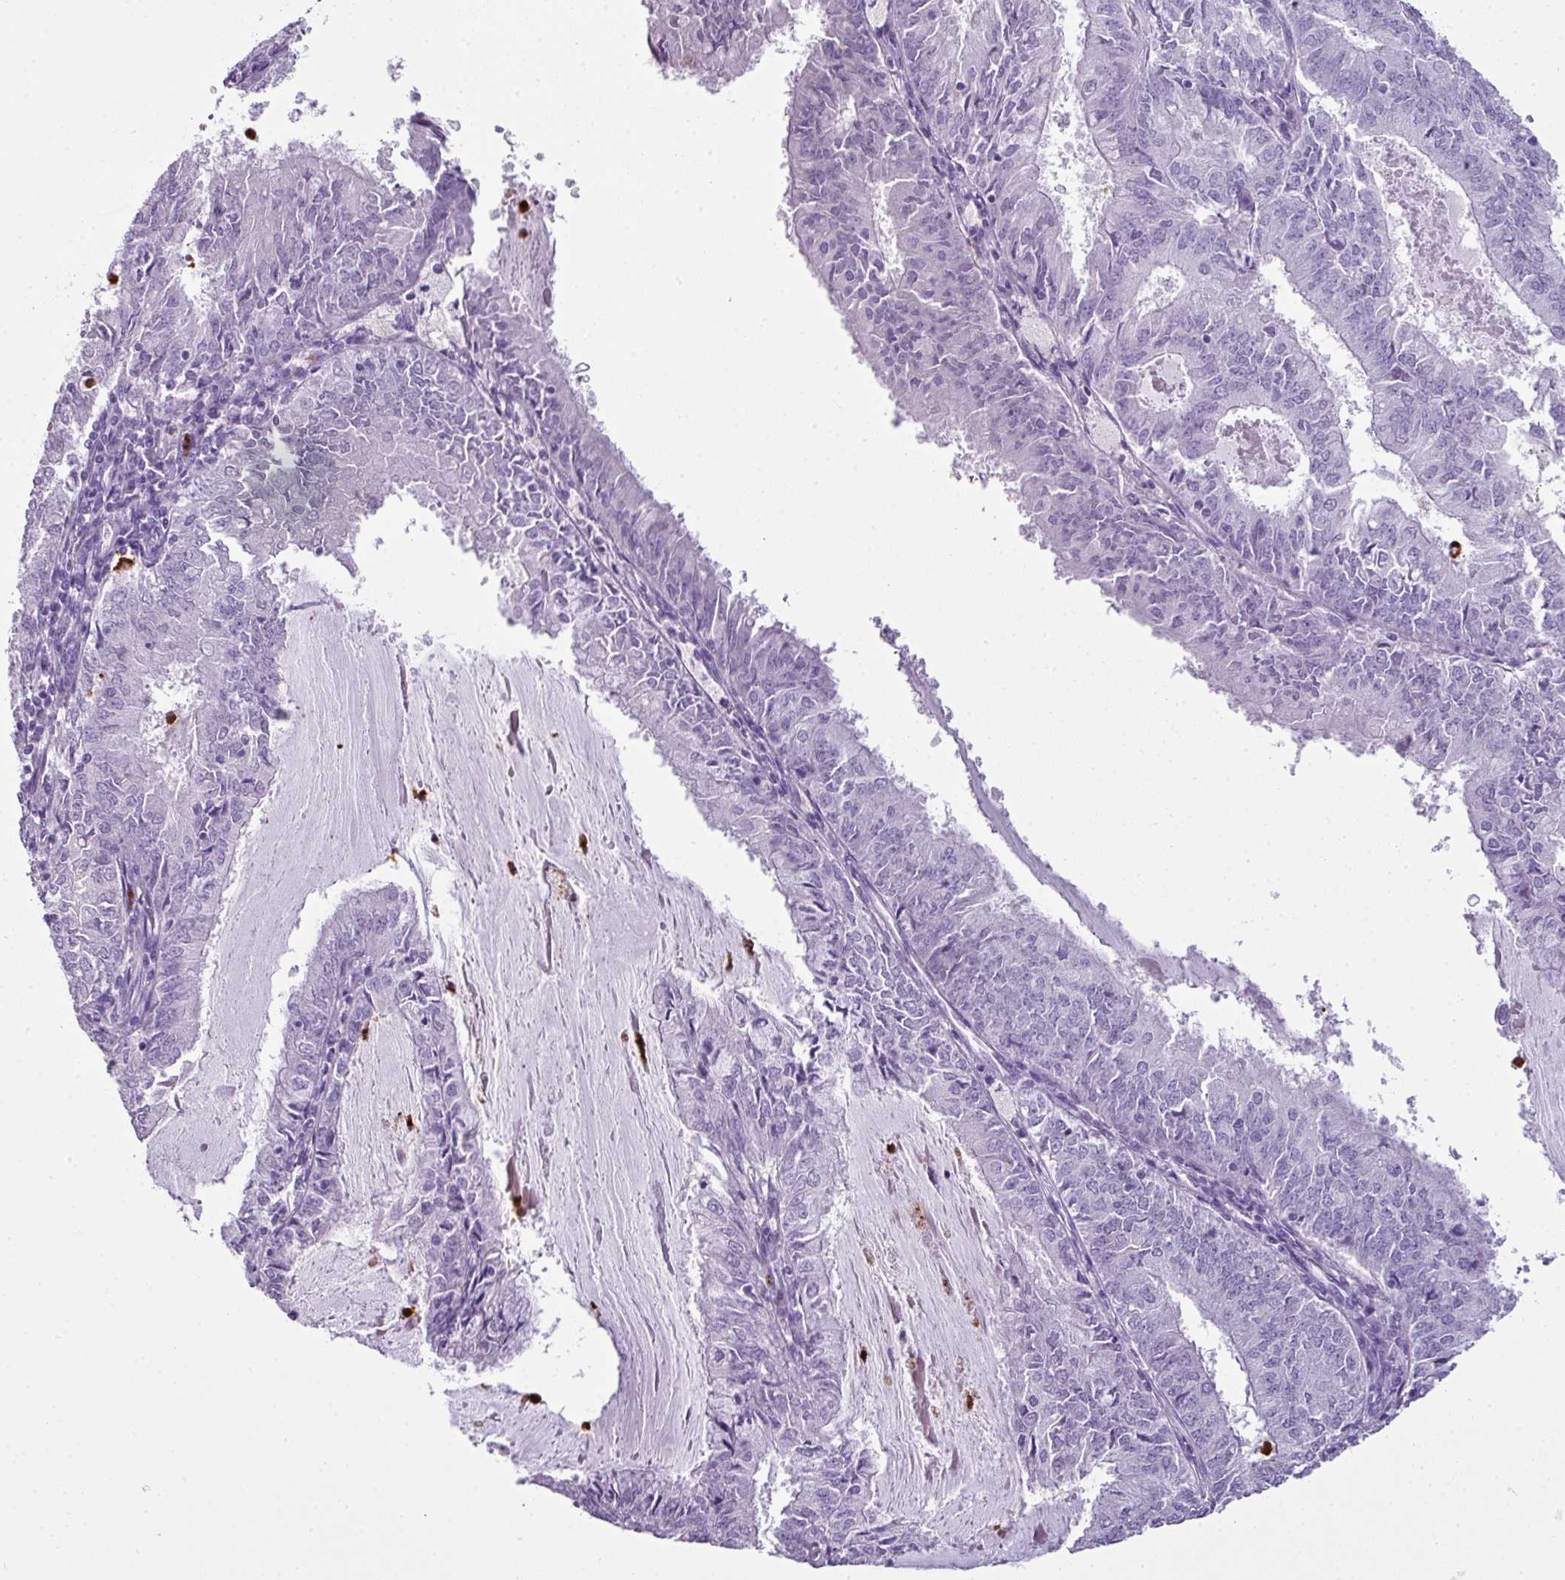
{"staining": {"intensity": "negative", "quantity": "none", "location": "none"}, "tissue": "endometrial cancer", "cell_type": "Tumor cells", "image_type": "cancer", "snomed": [{"axis": "morphology", "description": "Adenocarcinoma, NOS"}, {"axis": "topography", "description": "Endometrium"}], "caption": "This is a histopathology image of immunohistochemistry (IHC) staining of endometrial cancer, which shows no staining in tumor cells. (DAB (3,3'-diaminobenzidine) immunohistochemistry visualized using brightfield microscopy, high magnification).", "gene": "CTSG", "patient": {"sex": "female", "age": 57}}